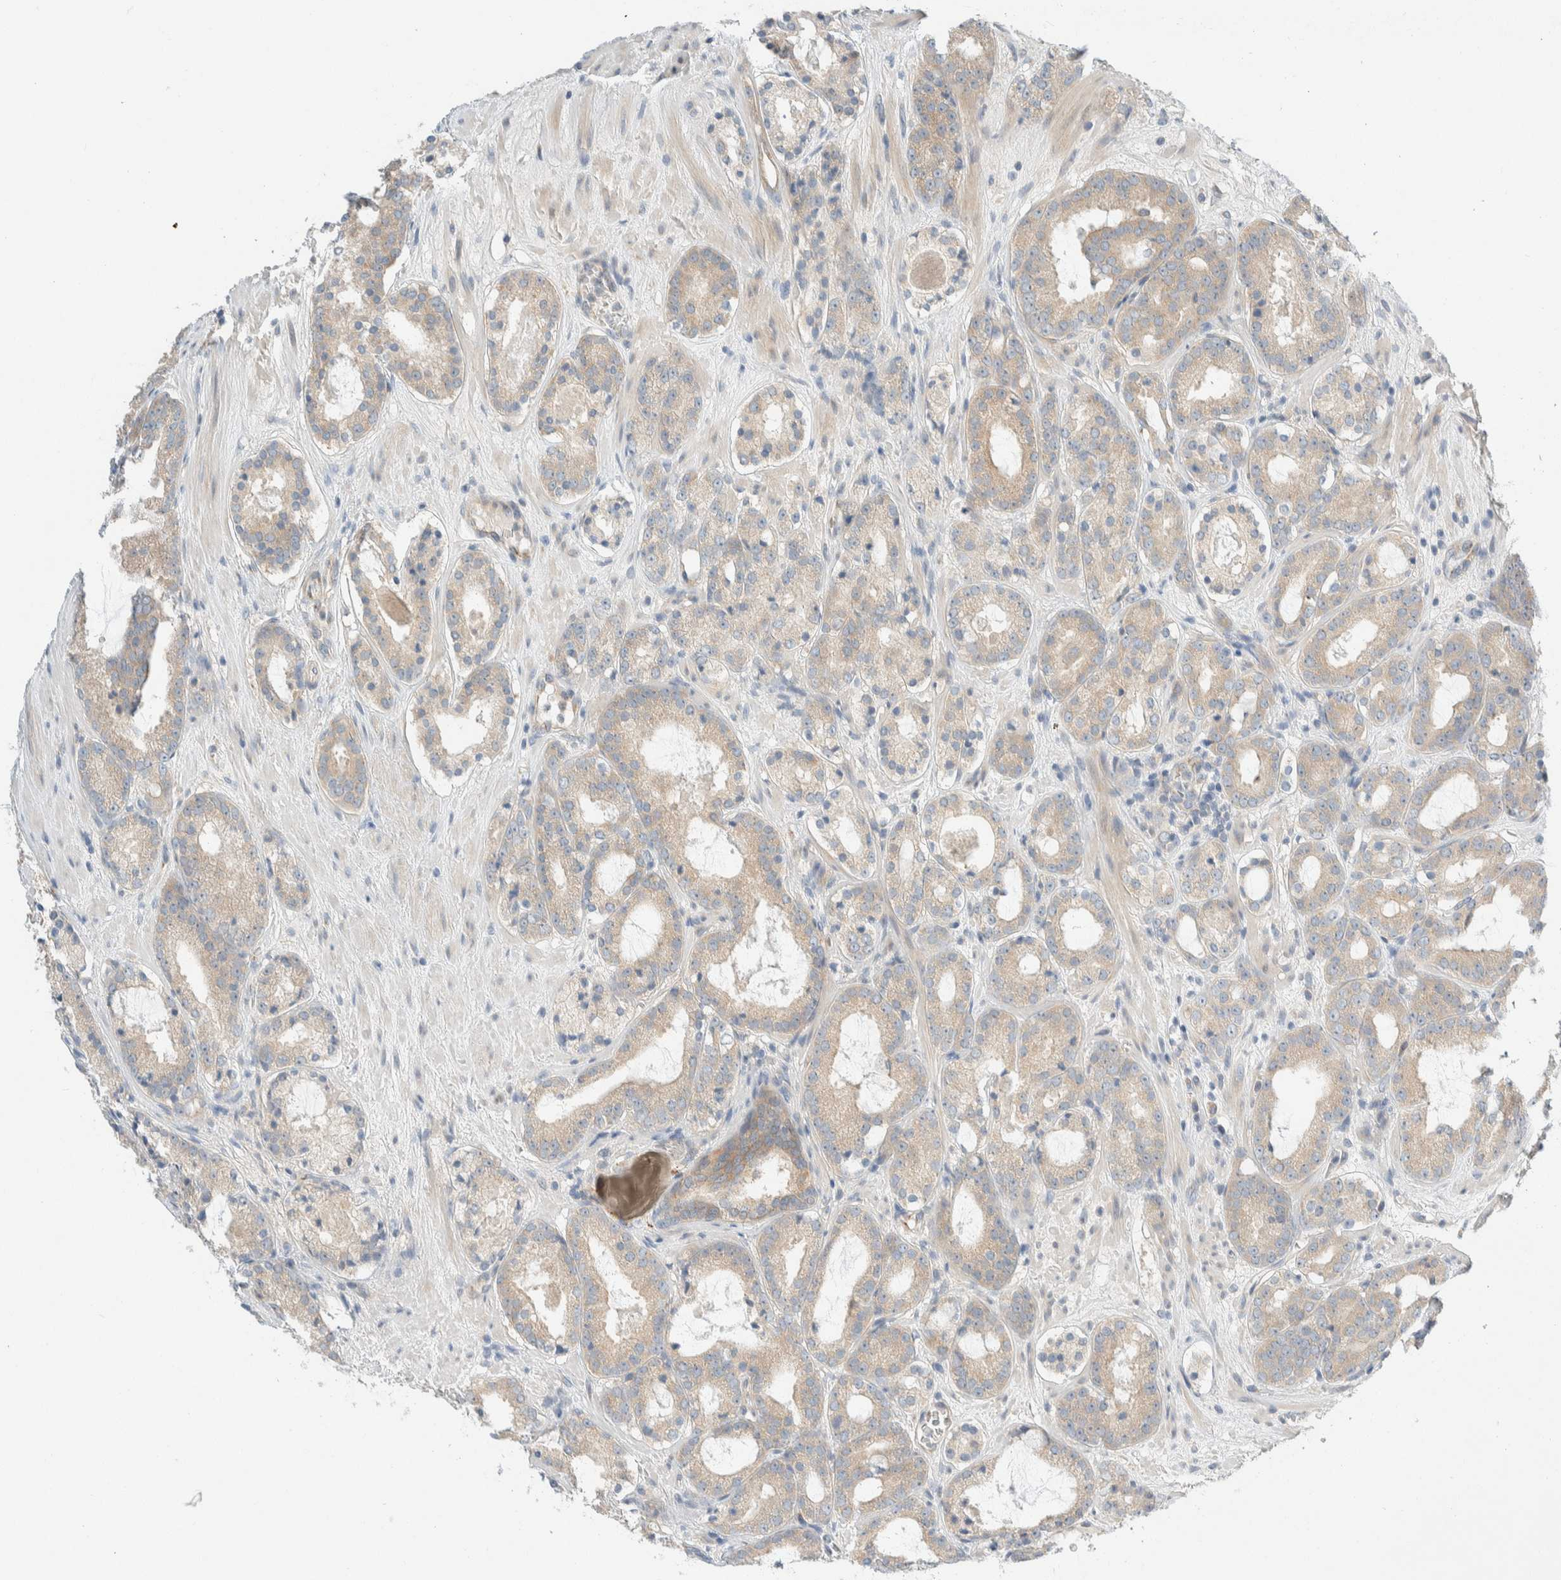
{"staining": {"intensity": "weak", "quantity": "<25%", "location": "cytoplasmic/membranous"}, "tissue": "prostate cancer", "cell_type": "Tumor cells", "image_type": "cancer", "snomed": [{"axis": "morphology", "description": "Adenocarcinoma, Low grade"}, {"axis": "topography", "description": "Prostate"}], "caption": "Immunohistochemical staining of prostate adenocarcinoma (low-grade) demonstrates no significant expression in tumor cells.", "gene": "TMEM184B", "patient": {"sex": "male", "age": 69}}